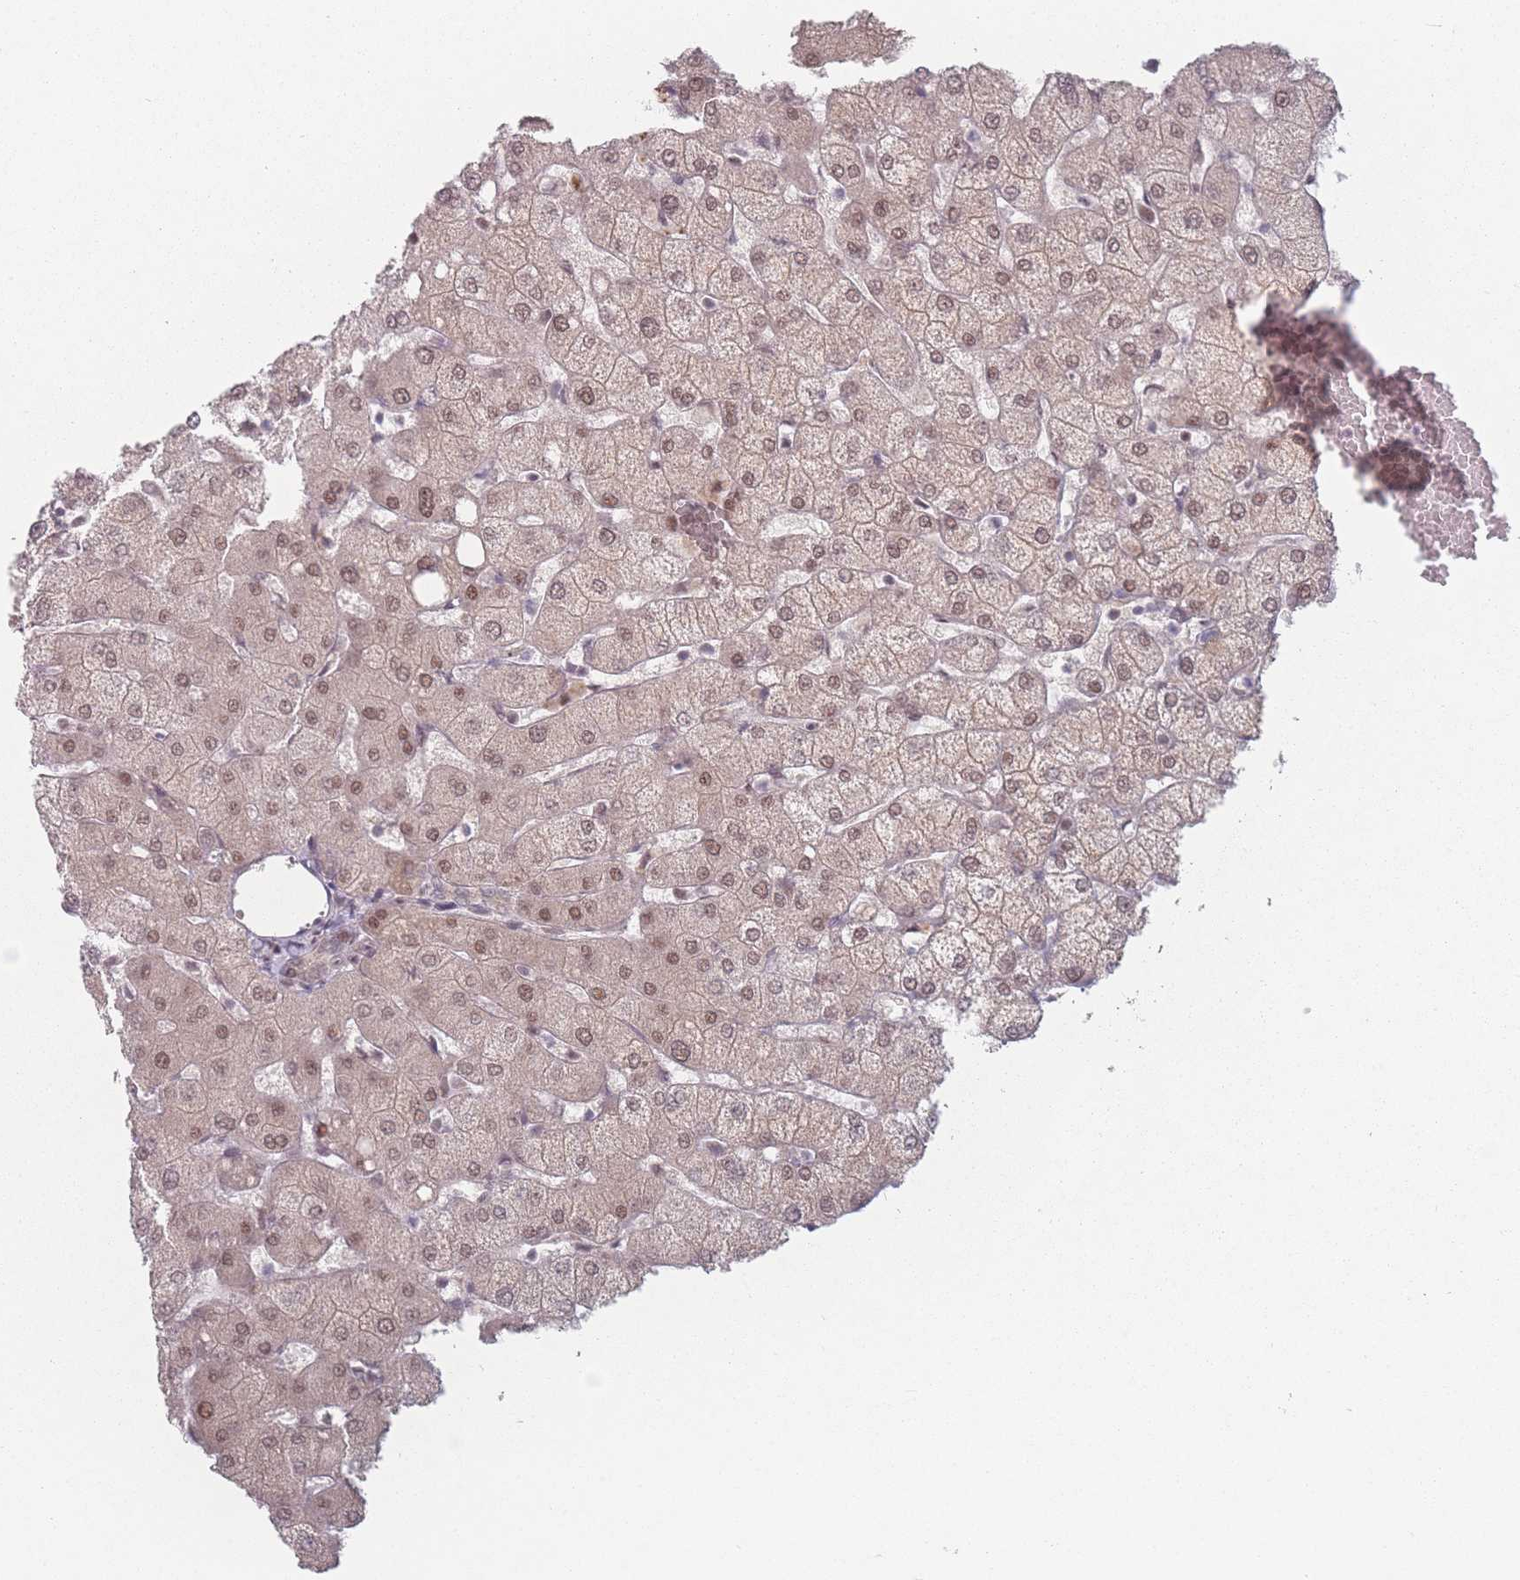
{"staining": {"intensity": "negative", "quantity": "none", "location": "none"}, "tissue": "liver", "cell_type": "Cholangiocytes", "image_type": "normal", "snomed": [{"axis": "morphology", "description": "Normal tissue, NOS"}, {"axis": "topography", "description": "Liver"}], "caption": "High power microscopy photomicrograph of an immunohistochemistry photomicrograph of benign liver, revealing no significant staining in cholangiocytes.", "gene": "ZC3H14", "patient": {"sex": "female", "age": 54}}